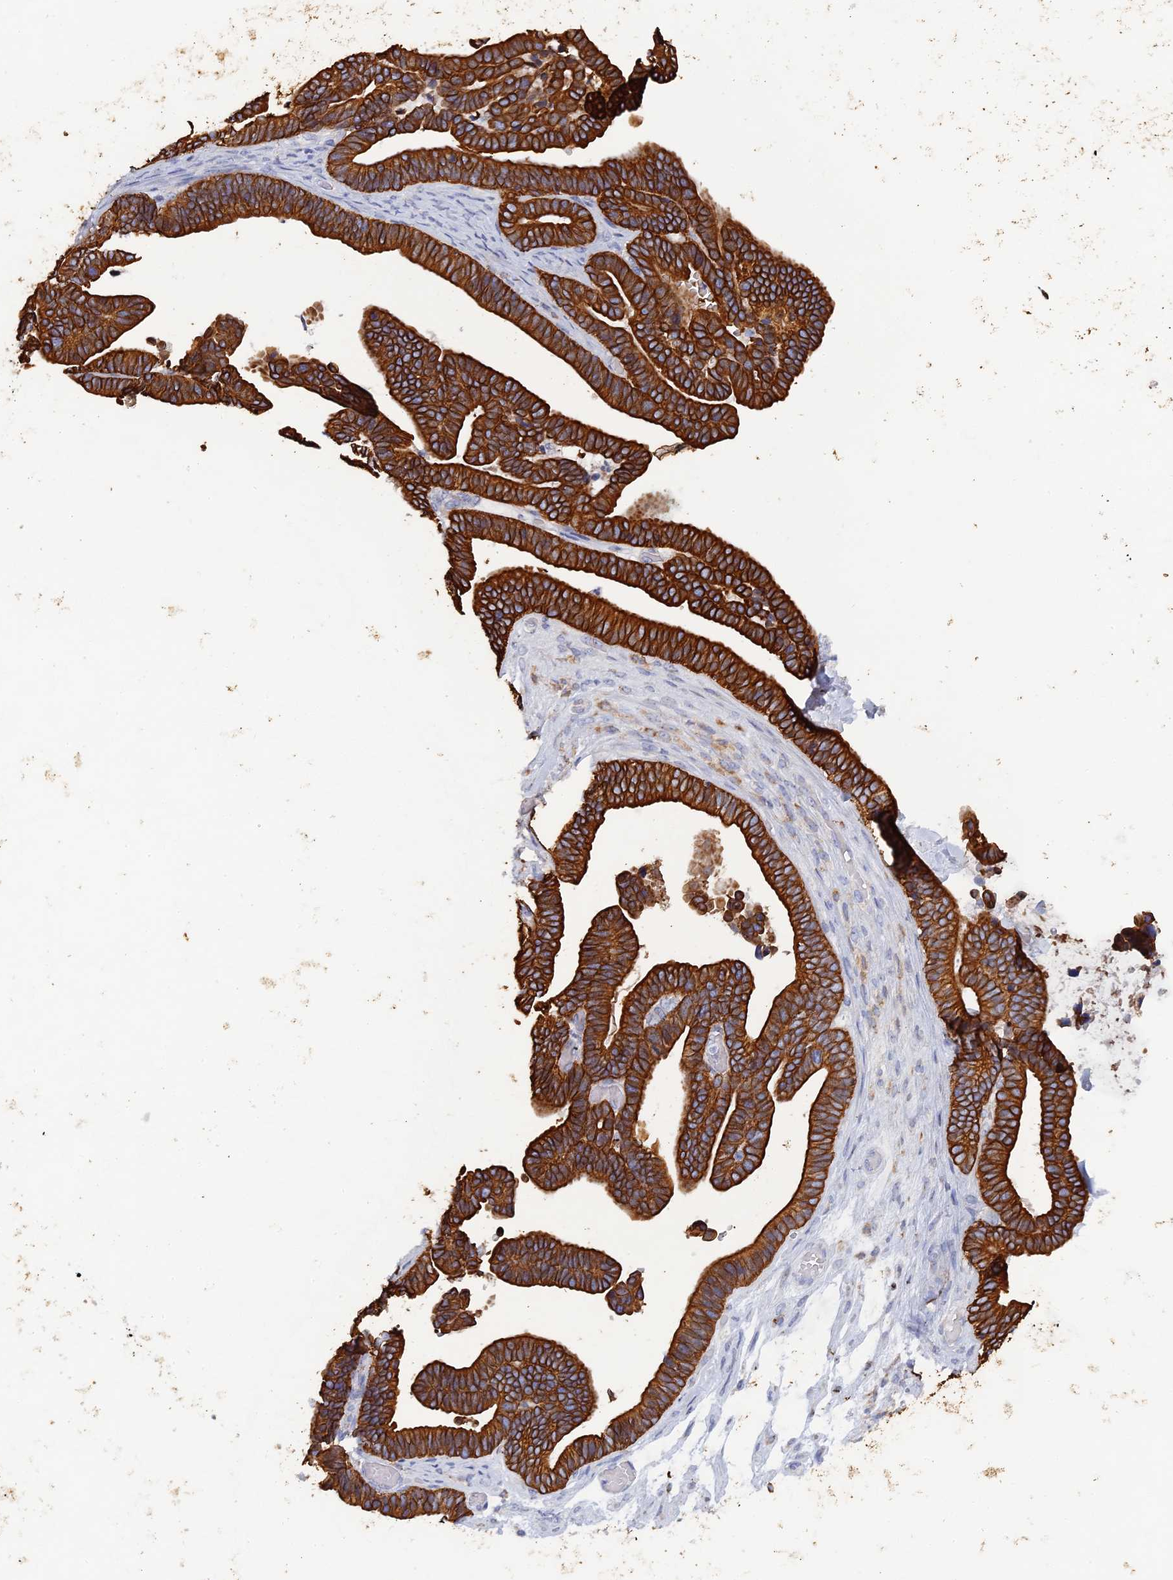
{"staining": {"intensity": "strong", "quantity": ">75%", "location": "cytoplasmic/membranous"}, "tissue": "ovarian cancer", "cell_type": "Tumor cells", "image_type": "cancer", "snomed": [{"axis": "morphology", "description": "Cystadenocarcinoma, serous, NOS"}, {"axis": "topography", "description": "Ovary"}], "caption": "Ovarian cancer (serous cystadenocarcinoma) tissue demonstrates strong cytoplasmic/membranous expression in about >75% of tumor cells, visualized by immunohistochemistry.", "gene": "SRFBP1", "patient": {"sex": "female", "age": 56}}